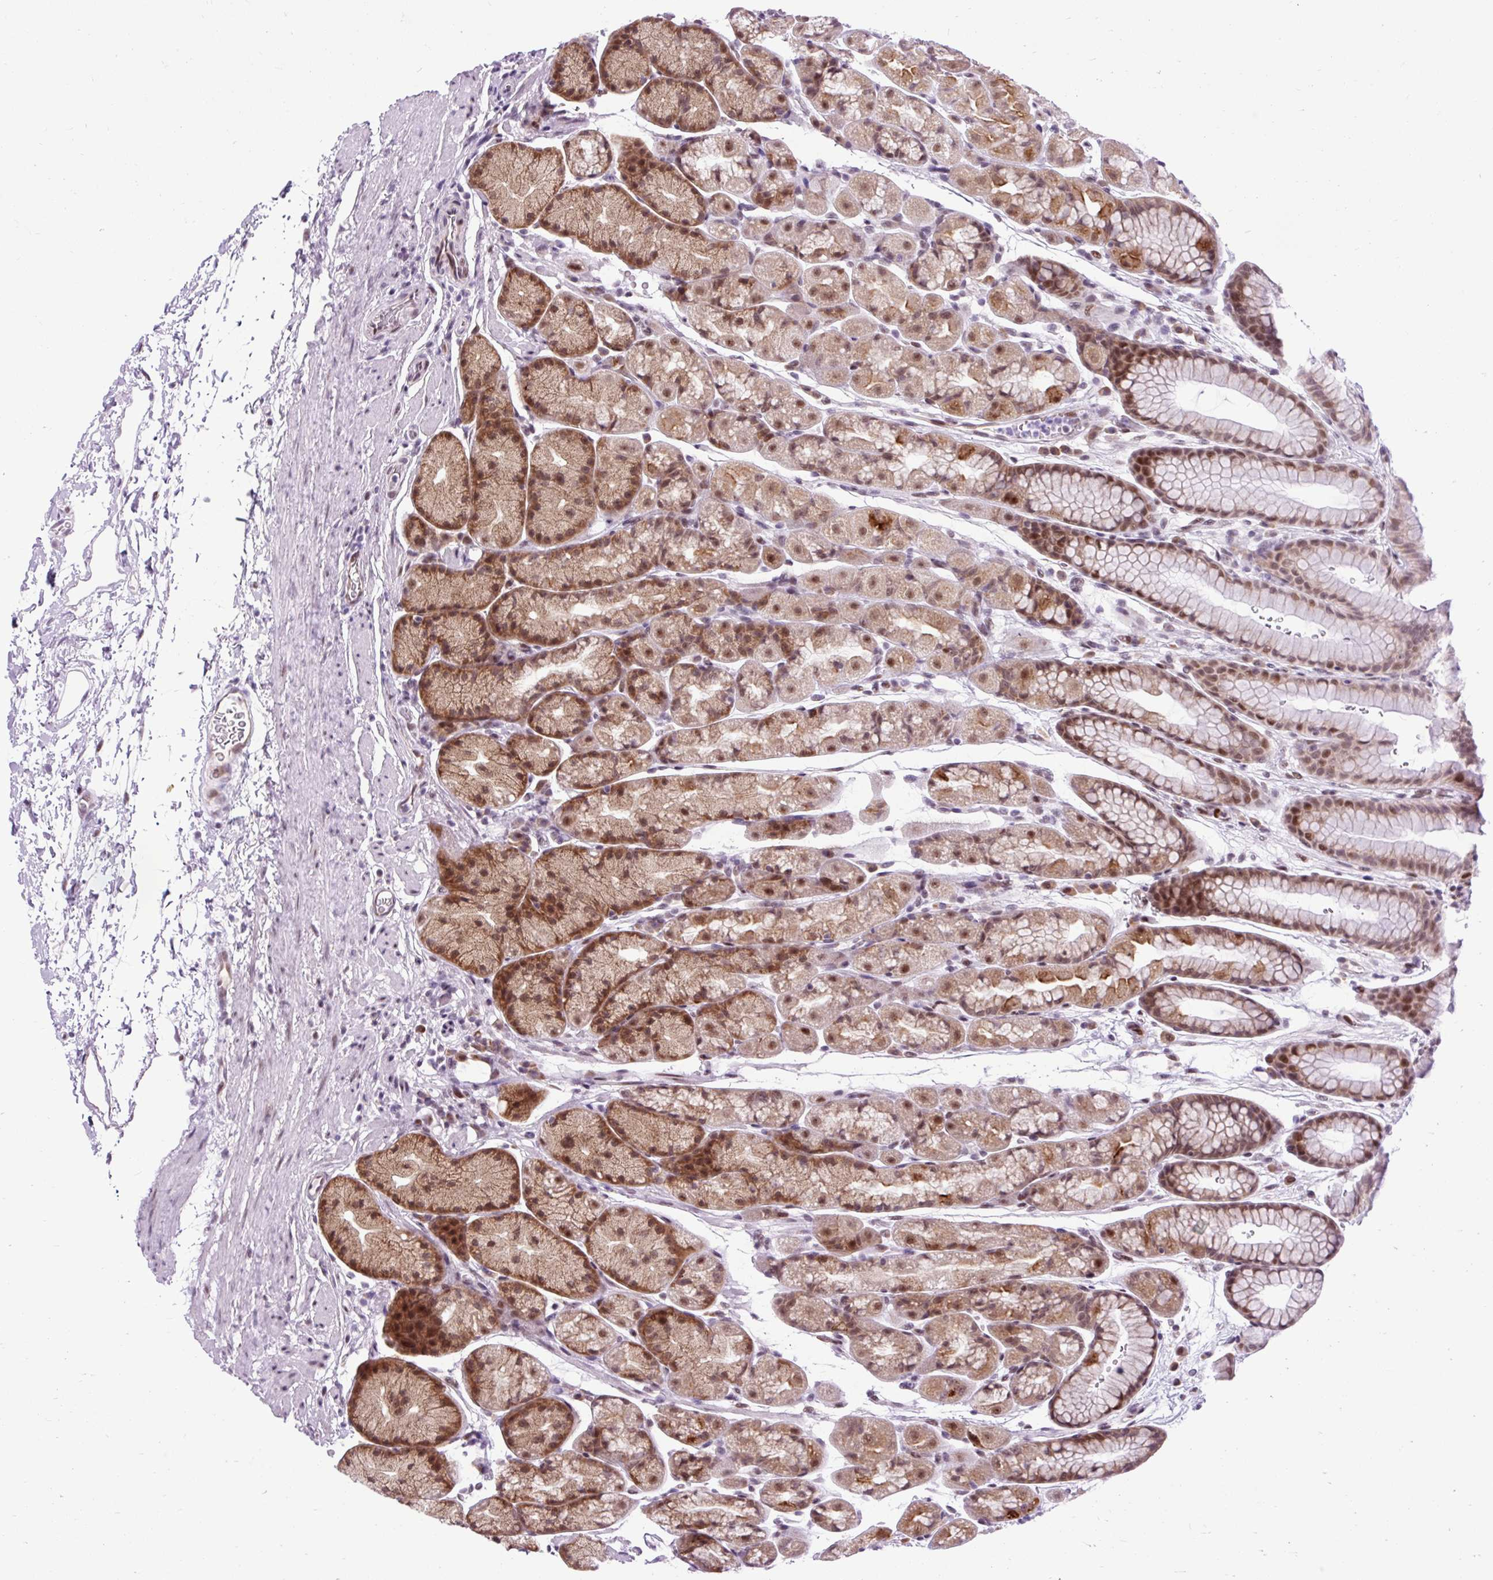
{"staining": {"intensity": "moderate", "quantity": ">75%", "location": "nuclear"}, "tissue": "stomach", "cell_type": "Glandular cells", "image_type": "normal", "snomed": [{"axis": "morphology", "description": "Normal tissue, NOS"}, {"axis": "topography", "description": "Stomach, lower"}], "caption": "Benign stomach reveals moderate nuclear staining in about >75% of glandular cells, visualized by immunohistochemistry.", "gene": "CLK2", "patient": {"sex": "male", "age": 67}}